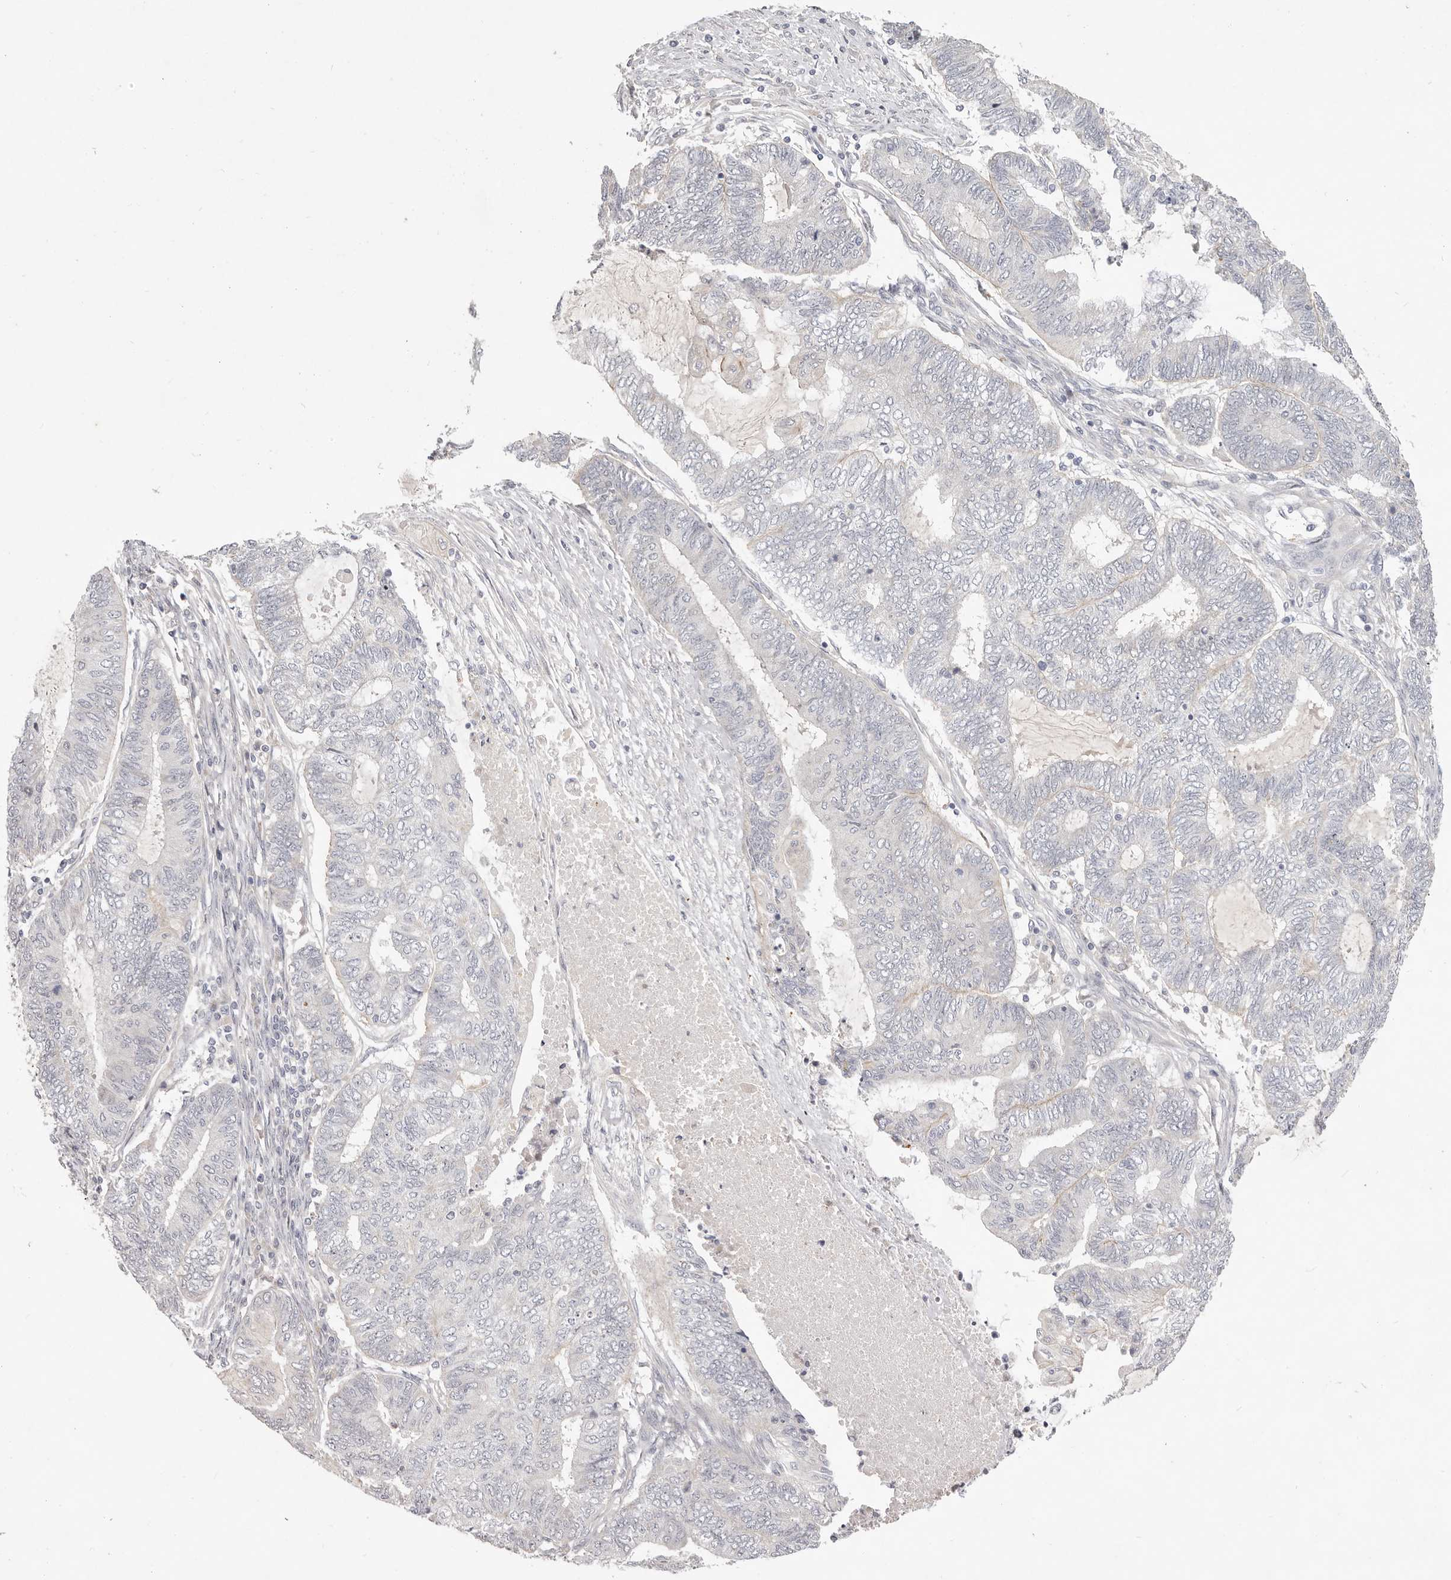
{"staining": {"intensity": "negative", "quantity": "none", "location": "none"}, "tissue": "endometrial cancer", "cell_type": "Tumor cells", "image_type": "cancer", "snomed": [{"axis": "morphology", "description": "Adenocarcinoma, NOS"}, {"axis": "topography", "description": "Uterus"}, {"axis": "topography", "description": "Endometrium"}], "caption": "Tumor cells show no significant expression in endometrial cancer (adenocarcinoma). Nuclei are stained in blue.", "gene": "GARNL3", "patient": {"sex": "female", "age": 70}}